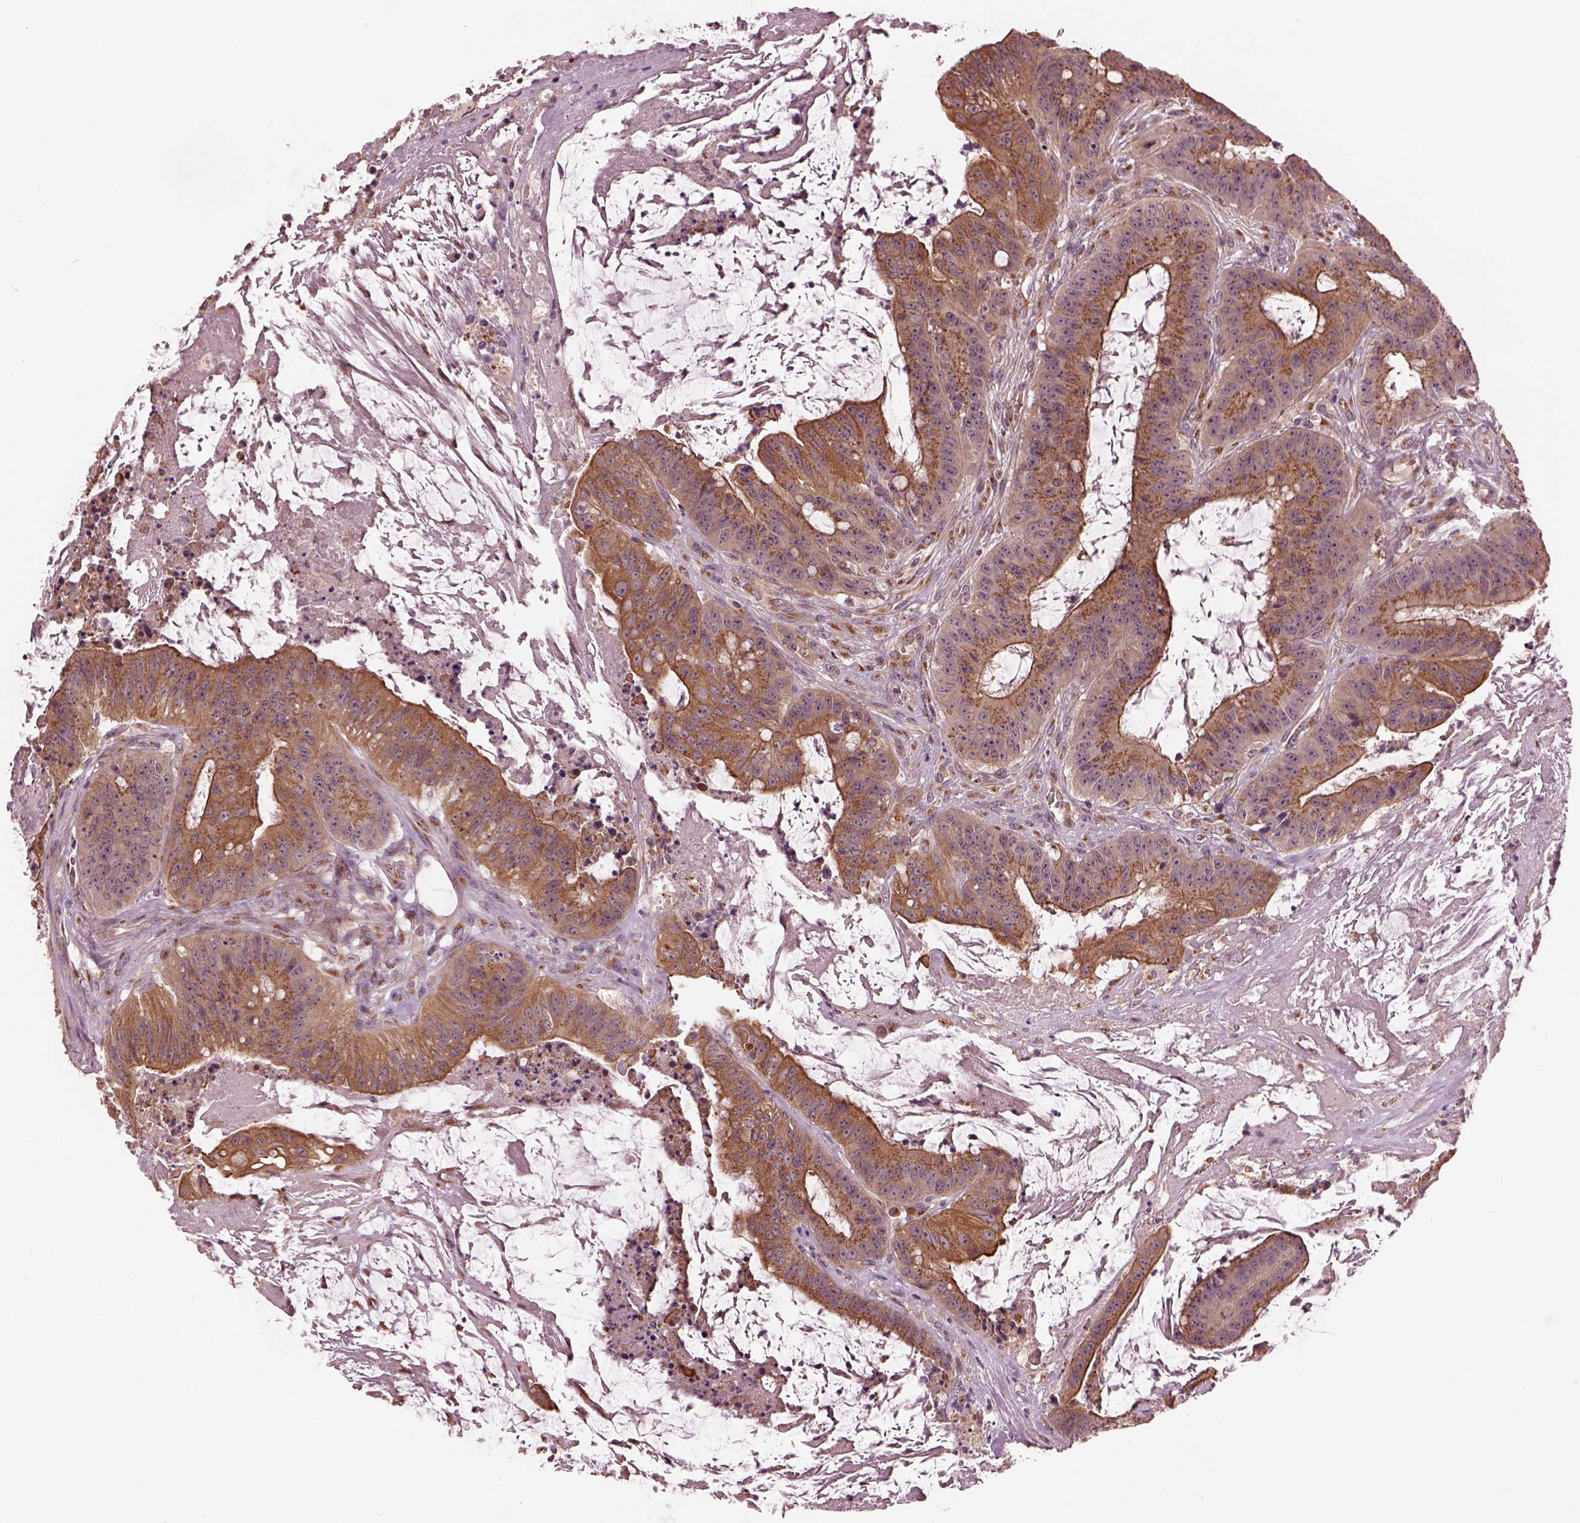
{"staining": {"intensity": "moderate", "quantity": "25%-75%", "location": "cytoplasmic/membranous"}, "tissue": "colorectal cancer", "cell_type": "Tumor cells", "image_type": "cancer", "snomed": [{"axis": "morphology", "description": "Adenocarcinoma, NOS"}, {"axis": "topography", "description": "Colon"}], "caption": "Moderate cytoplasmic/membranous expression for a protein is seen in approximately 25%-75% of tumor cells of colorectal cancer (adenocarcinoma) using IHC.", "gene": "RUFY3", "patient": {"sex": "male", "age": 33}}